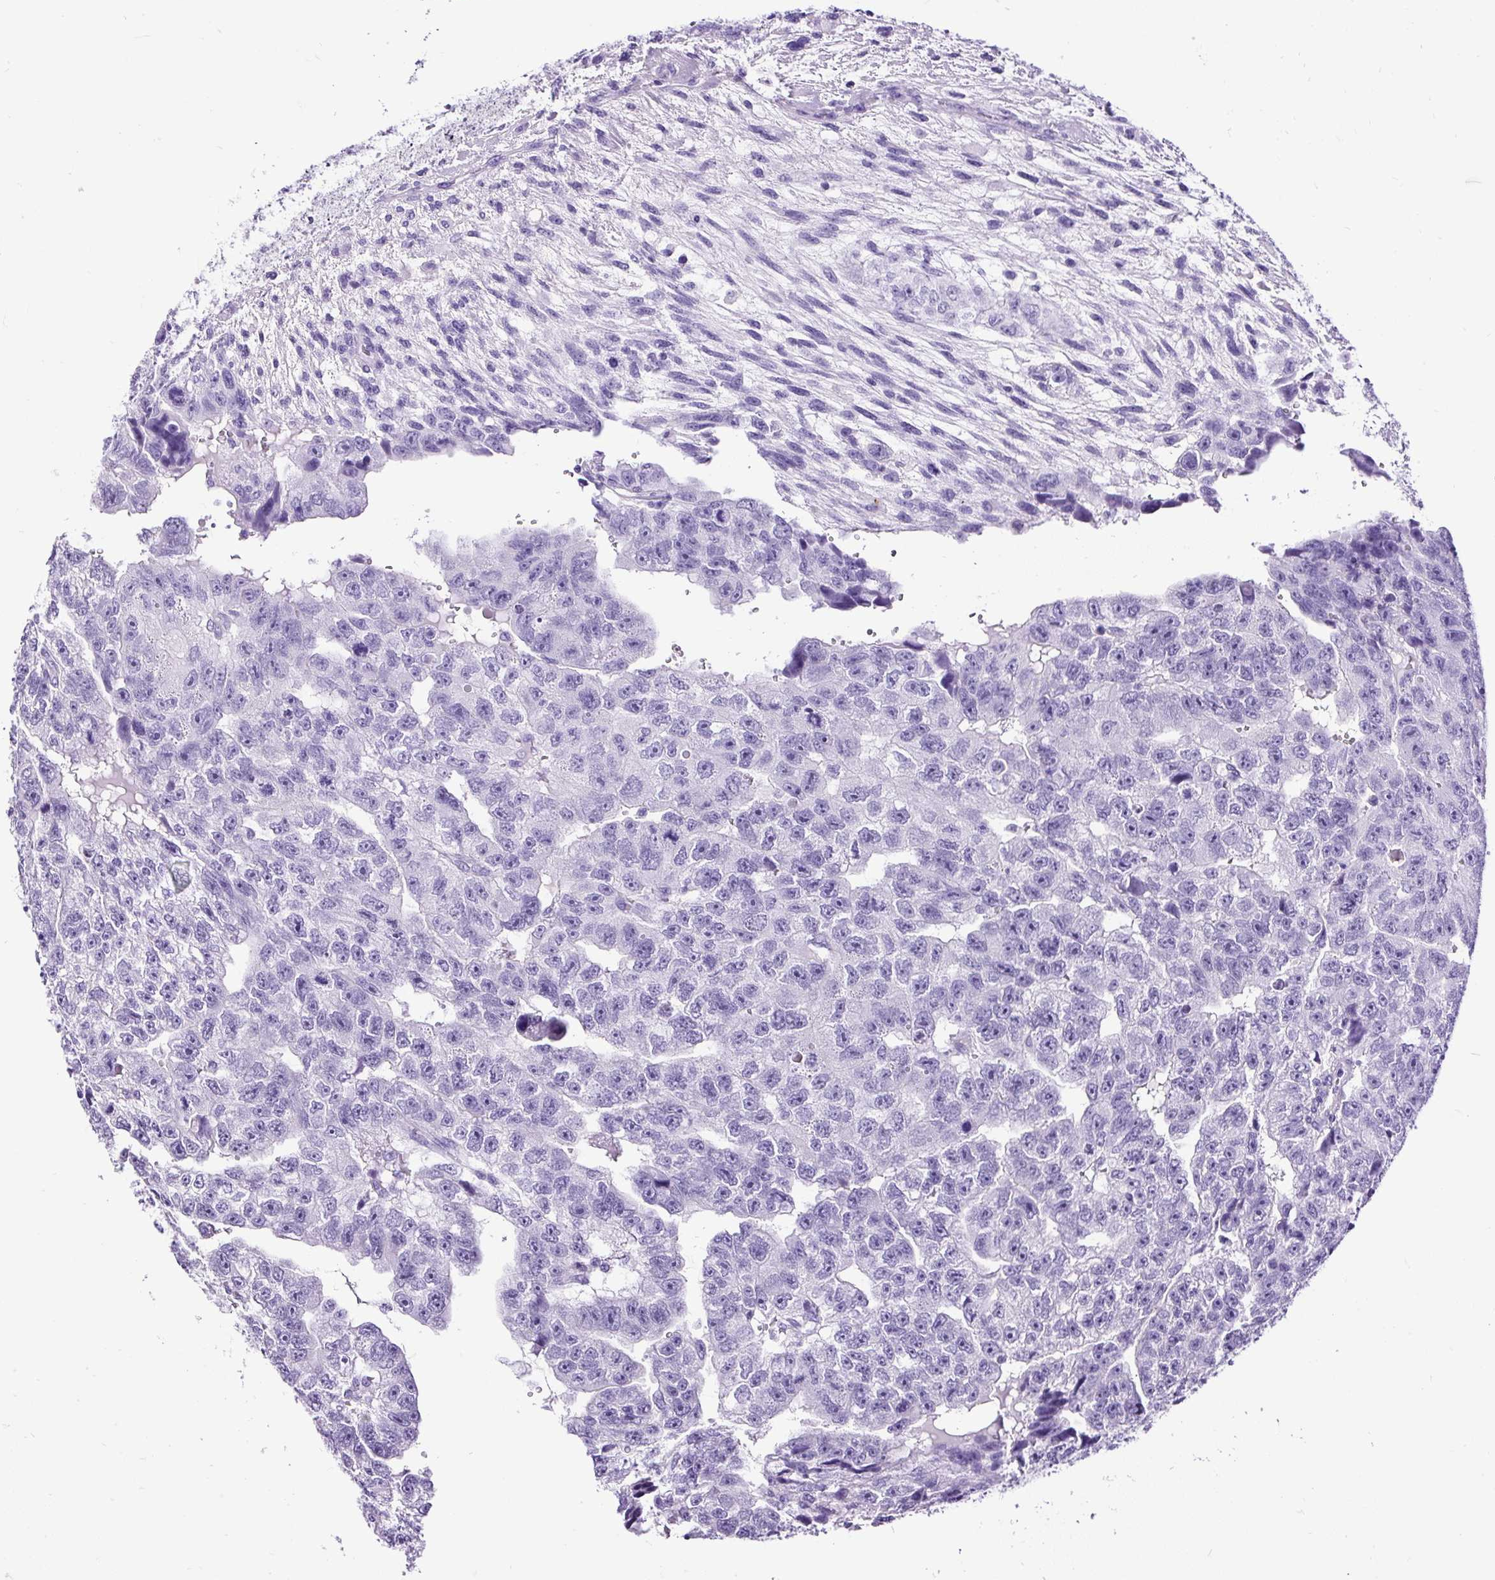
{"staining": {"intensity": "negative", "quantity": "none", "location": "none"}, "tissue": "testis cancer", "cell_type": "Tumor cells", "image_type": "cancer", "snomed": [{"axis": "morphology", "description": "Carcinoma, Embryonal, NOS"}, {"axis": "topography", "description": "Testis"}], "caption": "Protein analysis of testis embryonal carcinoma demonstrates no significant positivity in tumor cells. (IHC, brightfield microscopy, high magnification).", "gene": "PDIA2", "patient": {"sex": "male", "age": 20}}